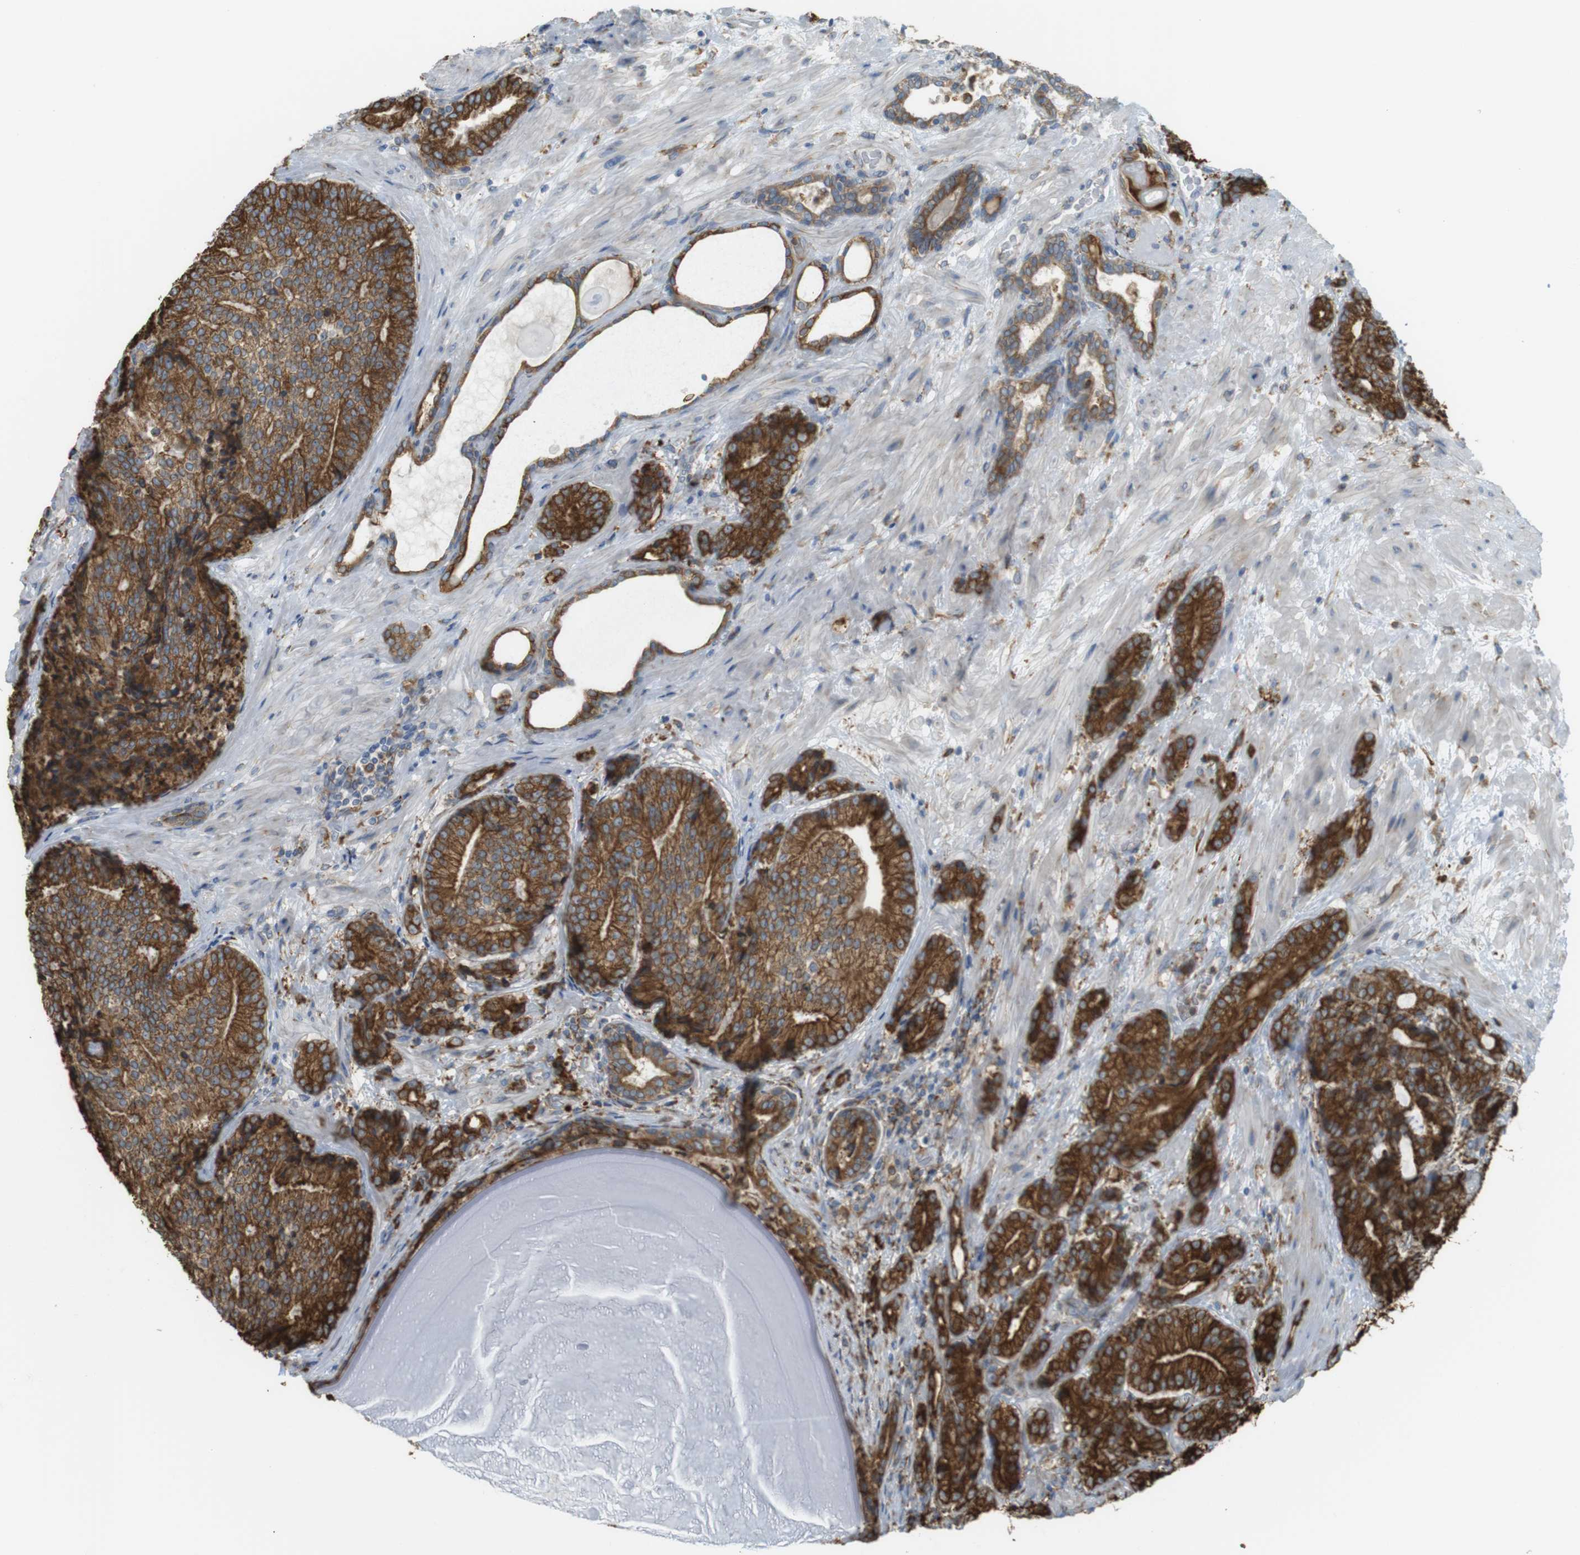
{"staining": {"intensity": "strong", "quantity": ">75%", "location": "cytoplasmic/membranous"}, "tissue": "prostate cancer", "cell_type": "Tumor cells", "image_type": "cancer", "snomed": [{"axis": "morphology", "description": "Adenocarcinoma, High grade"}, {"axis": "topography", "description": "Prostate"}], "caption": "Prostate high-grade adenocarcinoma stained for a protein (brown) shows strong cytoplasmic/membranous positive positivity in approximately >75% of tumor cells.", "gene": "MBOAT2", "patient": {"sex": "male", "age": 61}}